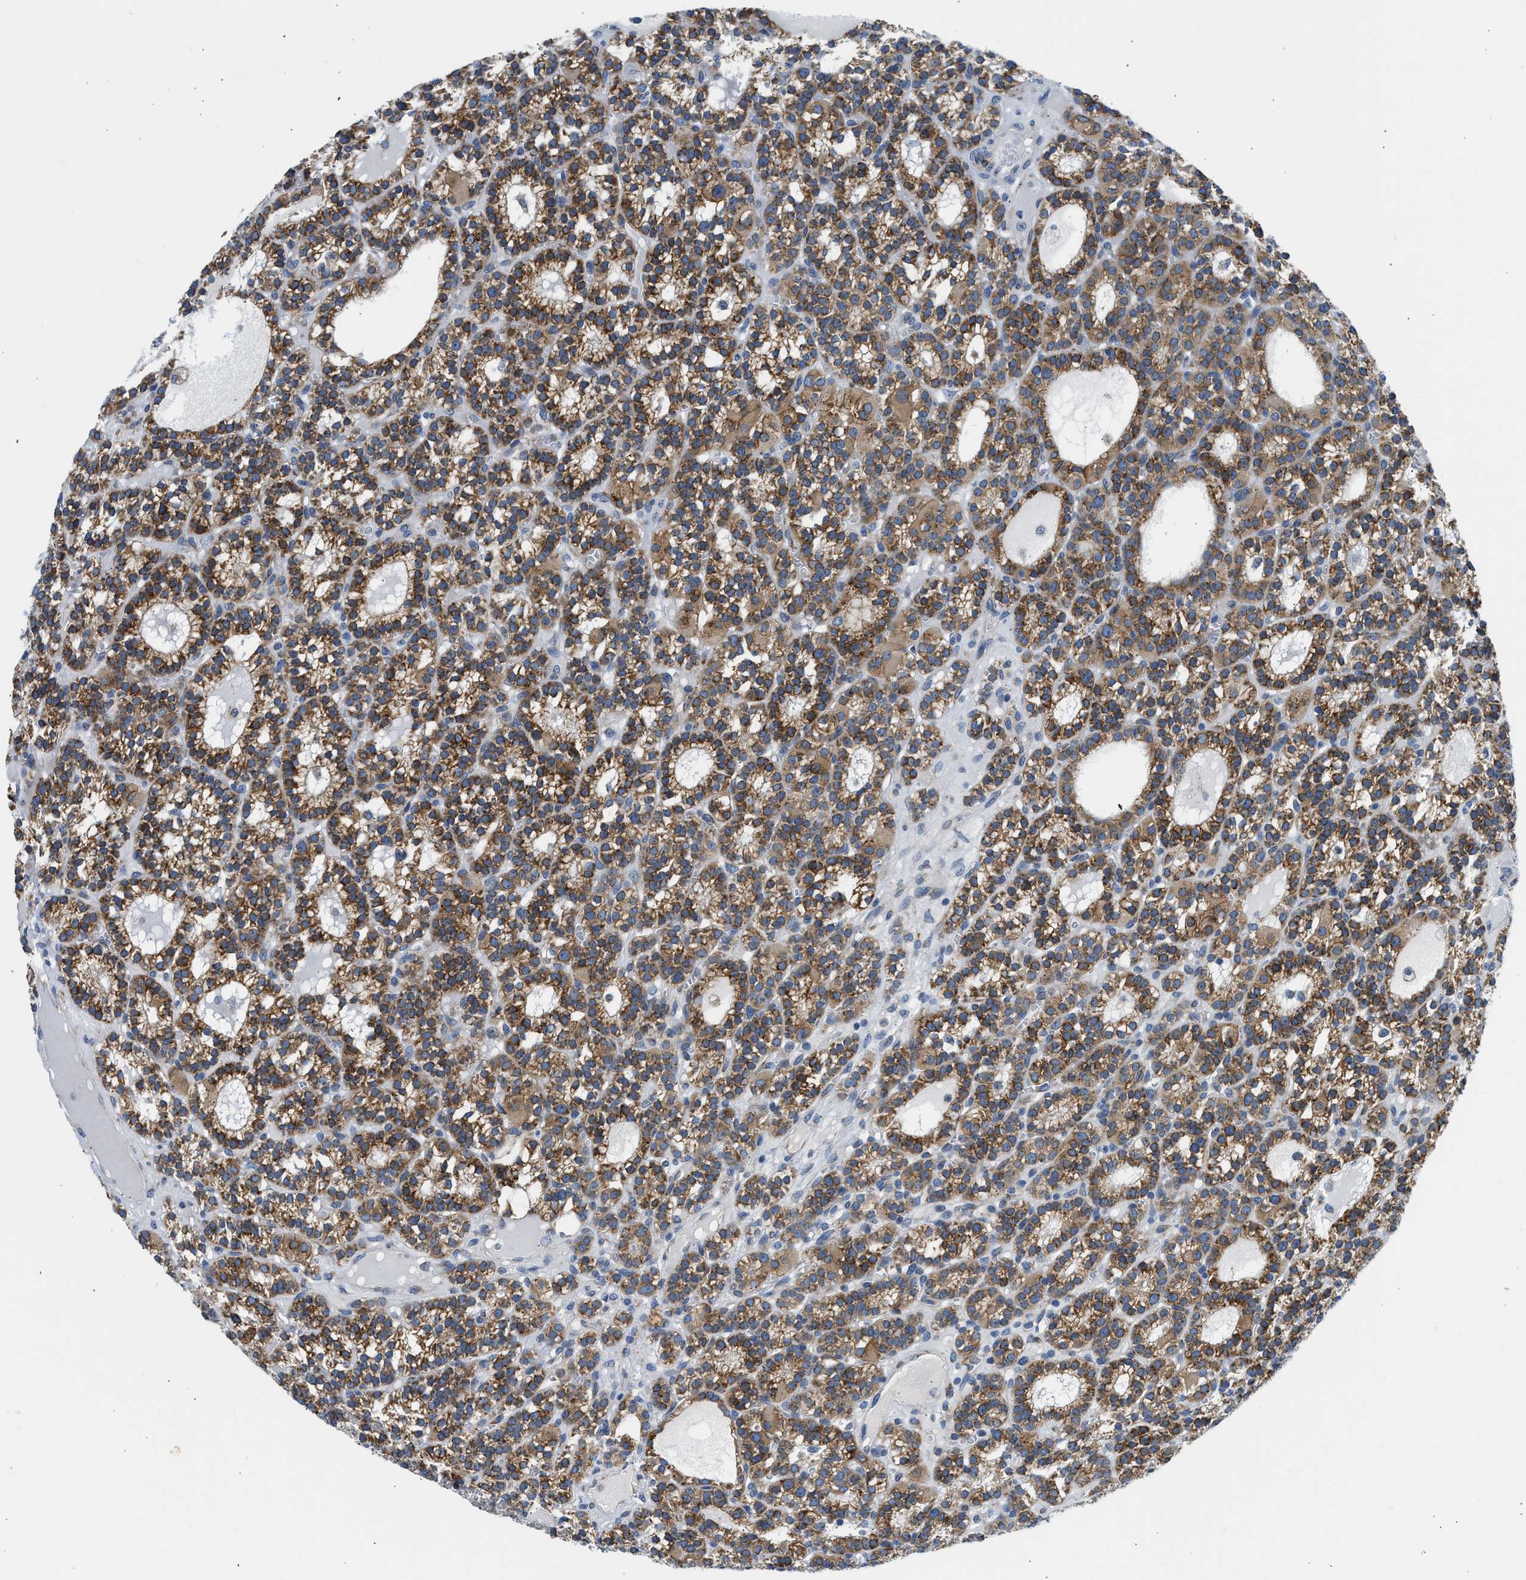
{"staining": {"intensity": "strong", "quantity": "25%-75%", "location": "cytoplasmic/membranous"}, "tissue": "parathyroid gland", "cell_type": "Glandular cells", "image_type": "normal", "snomed": [{"axis": "morphology", "description": "Normal tissue, NOS"}, {"axis": "morphology", "description": "Adenoma, NOS"}, {"axis": "topography", "description": "Parathyroid gland"}], "caption": "About 25%-75% of glandular cells in unremarkable parathyroid gland reveal strong cytoplasmic/membranous protein positivity as visualized by brown immunohistochemical staining.", "gene": "CAMKK2", "patient": {"sex": "female", "age": 58}}